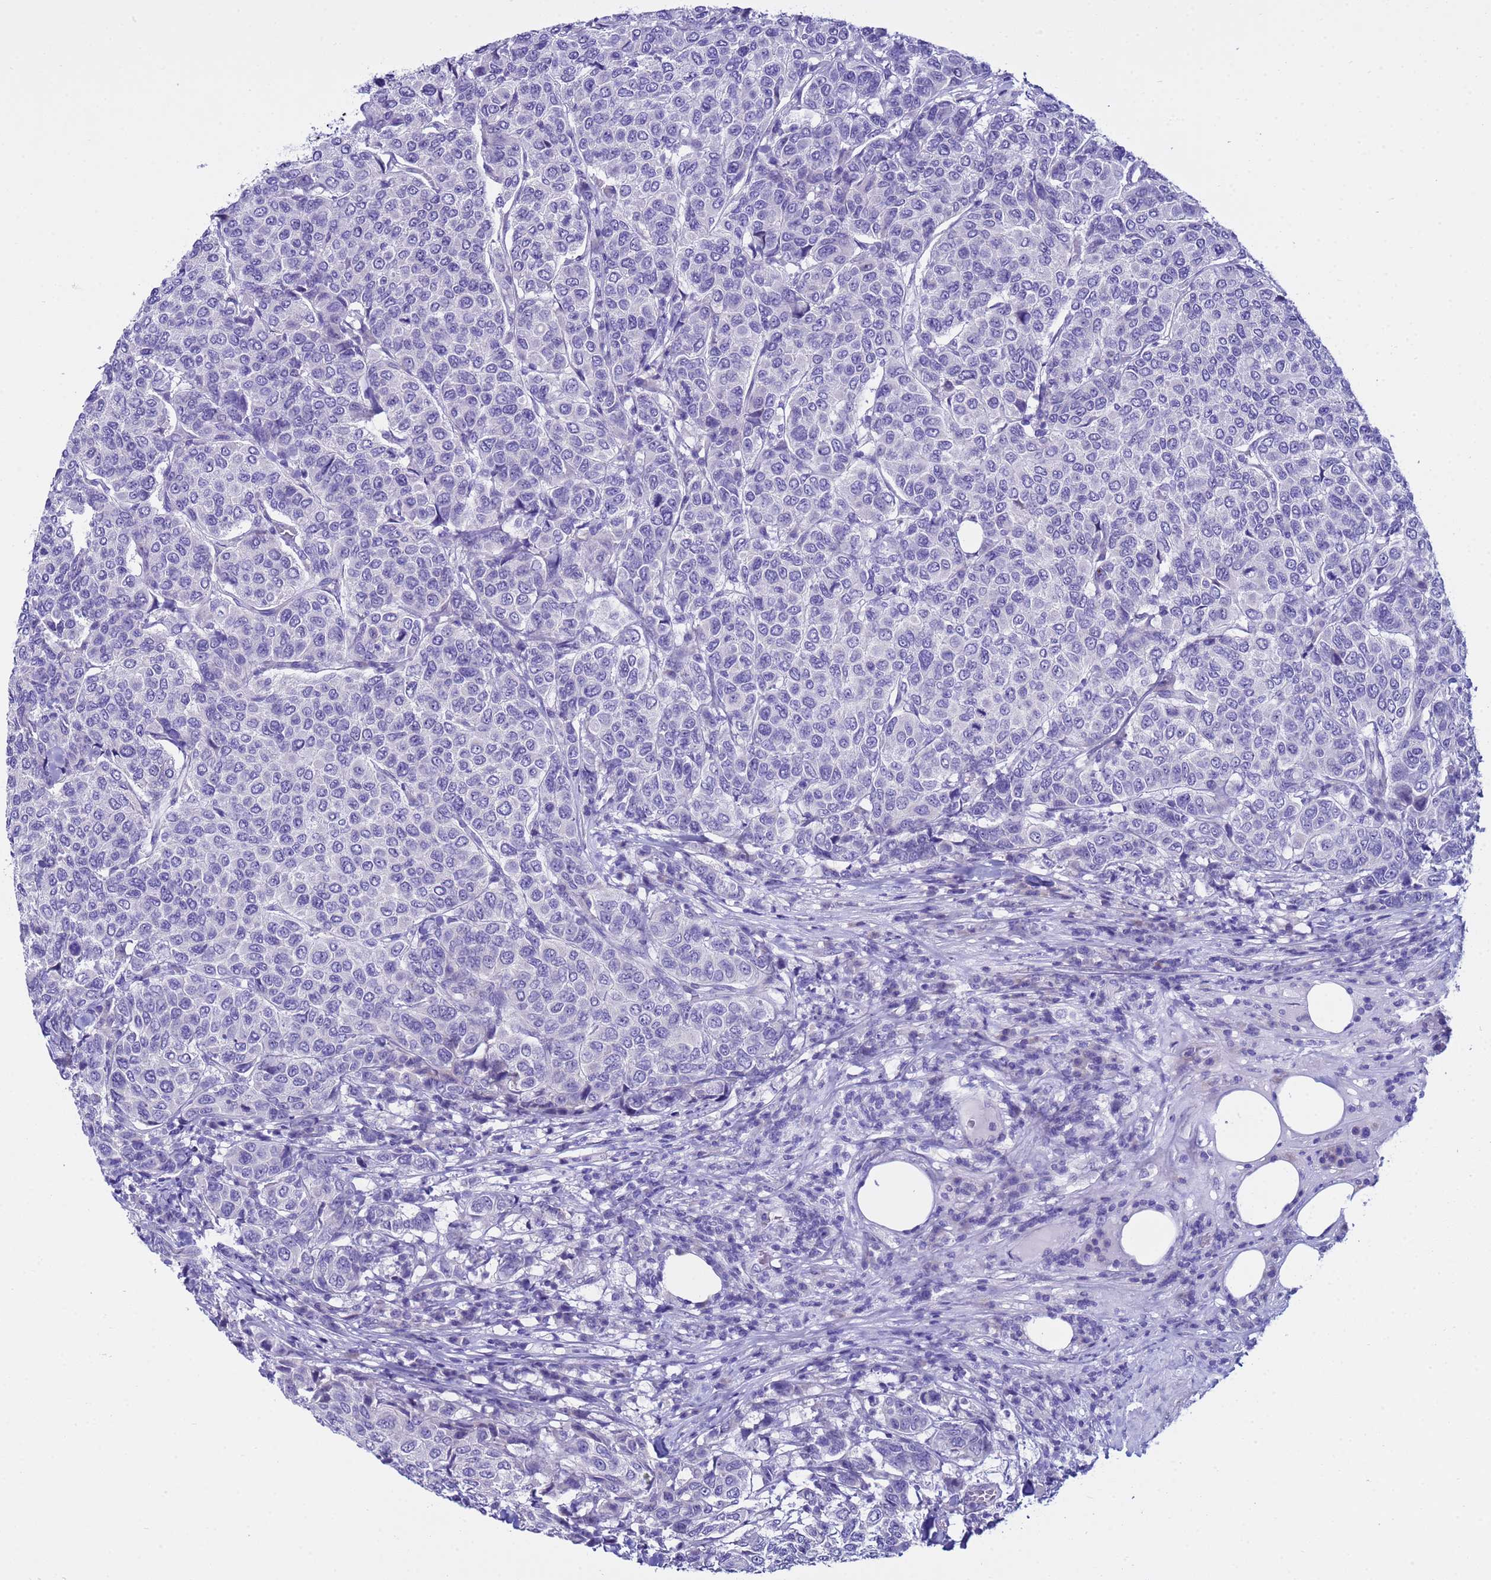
{"staining": {"intensity": "negative", "quantity": "none", "location": "none"}, "tissue": "breast cancer", "cell_type": "Tumor cells", "image_type": "cancer", "snomed": [{"axis": "morphology", "description": "Duct carcinoma"}, {"axis": "topography", "description": "Breast"}], "caption": "A micrograph of breast infiltrating ductal carcinoma stained for a protein exhibits no brown staining in tumor cells. (Stains: DAB immunohistochemistry (IHC) with hematoxylin counter stain, Microscopy: brightfield microscopy at high magnification).", "gene": "IGSF11", "patient": {"sex": "female", "age": 55}}